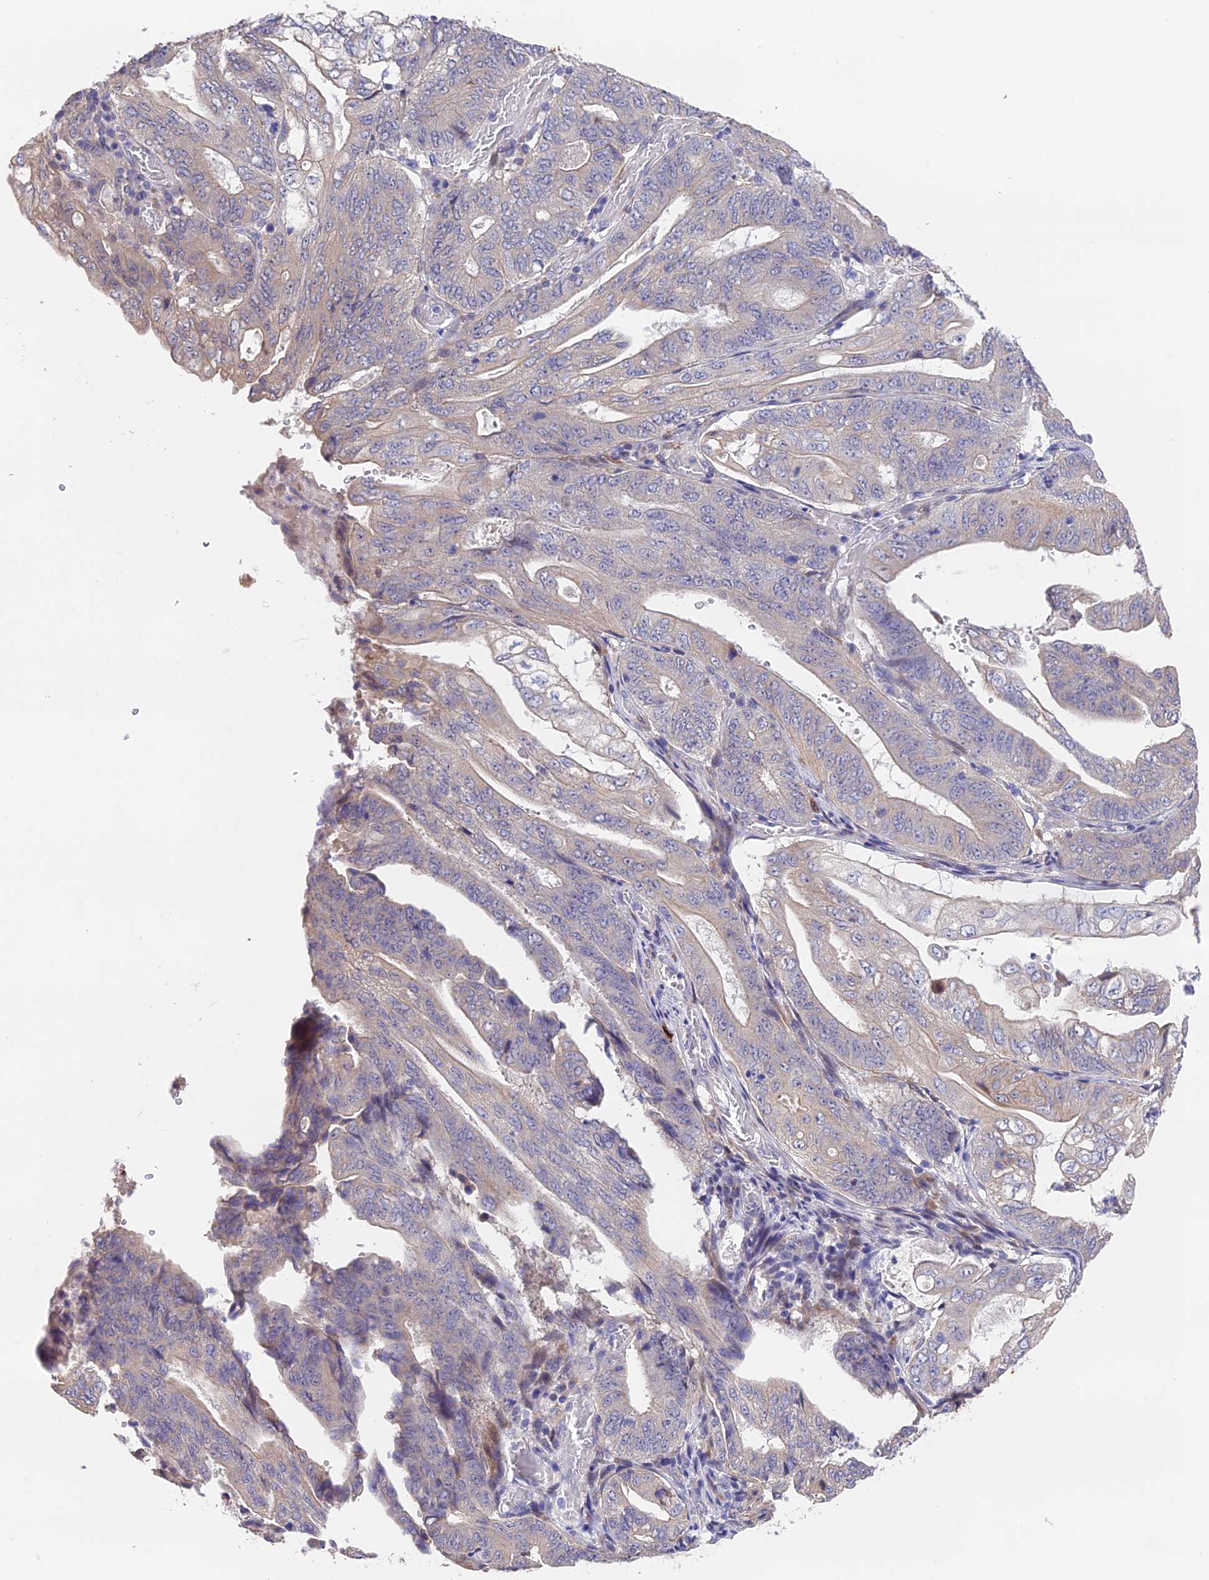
{"staining": {"intensity": "negative", "quantity": "none", "location": "none"}, "tissue": "stomach cancer", "cell_type": "Tumor cells", "image_type": "cancer", "snomed": [{"axis": "morphology", "description": "Adenocarcinoma, NOS"}, {"axis": "topography", "description": "Stomach"}], "caption": "Immunohistochemistry (IHC) photomicrograph of neoplastic tissue: human stomach cancer stained with DAB displays no significant protein expression in tumor cells.", "gene": "PUS10", "patient": {"sex": "female", "age": 73}}